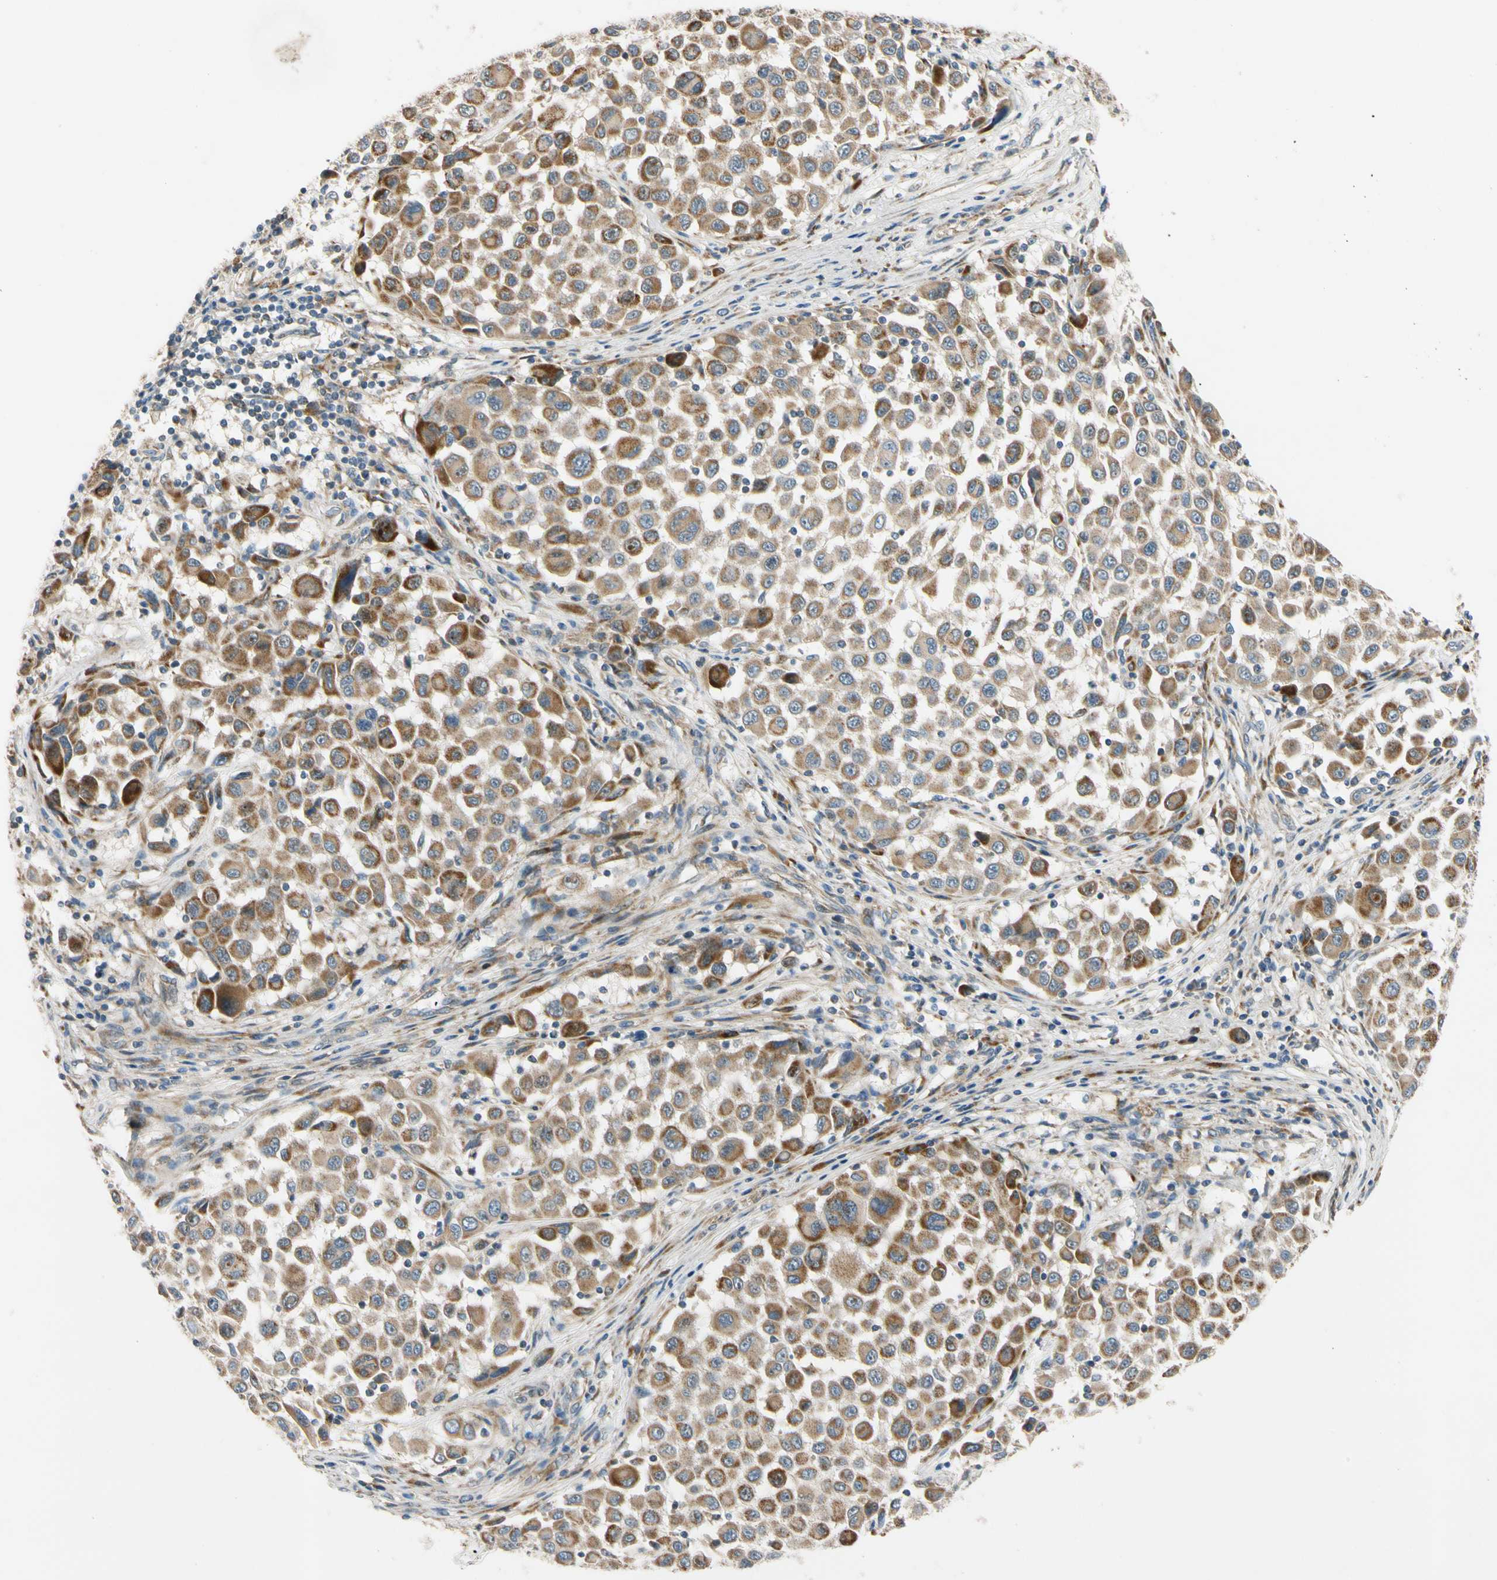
{"staining": {"intensity": "moderate", "quantity": ">75%", "location": "cytoplasmic/membranous"}, "tissue": "melanoma", "cell_type": "Tumor cells", "image_type": "cancer", "snomed": [{"axis": "morphology", "description": "Malignant melanoma, Metastatic site"}, {"axis": "topography", "description": "Lymph node"}], "caption": "Protein positivity by IHC demonstrates moderate cytoplasmic/membranous expression in approximately >75% of tumor cells in melanoma. The protein is shown in brown color, while the nuclei are stained blue.", "gene": "MST1R", "patient": {"sex": "male", "age": 61}}